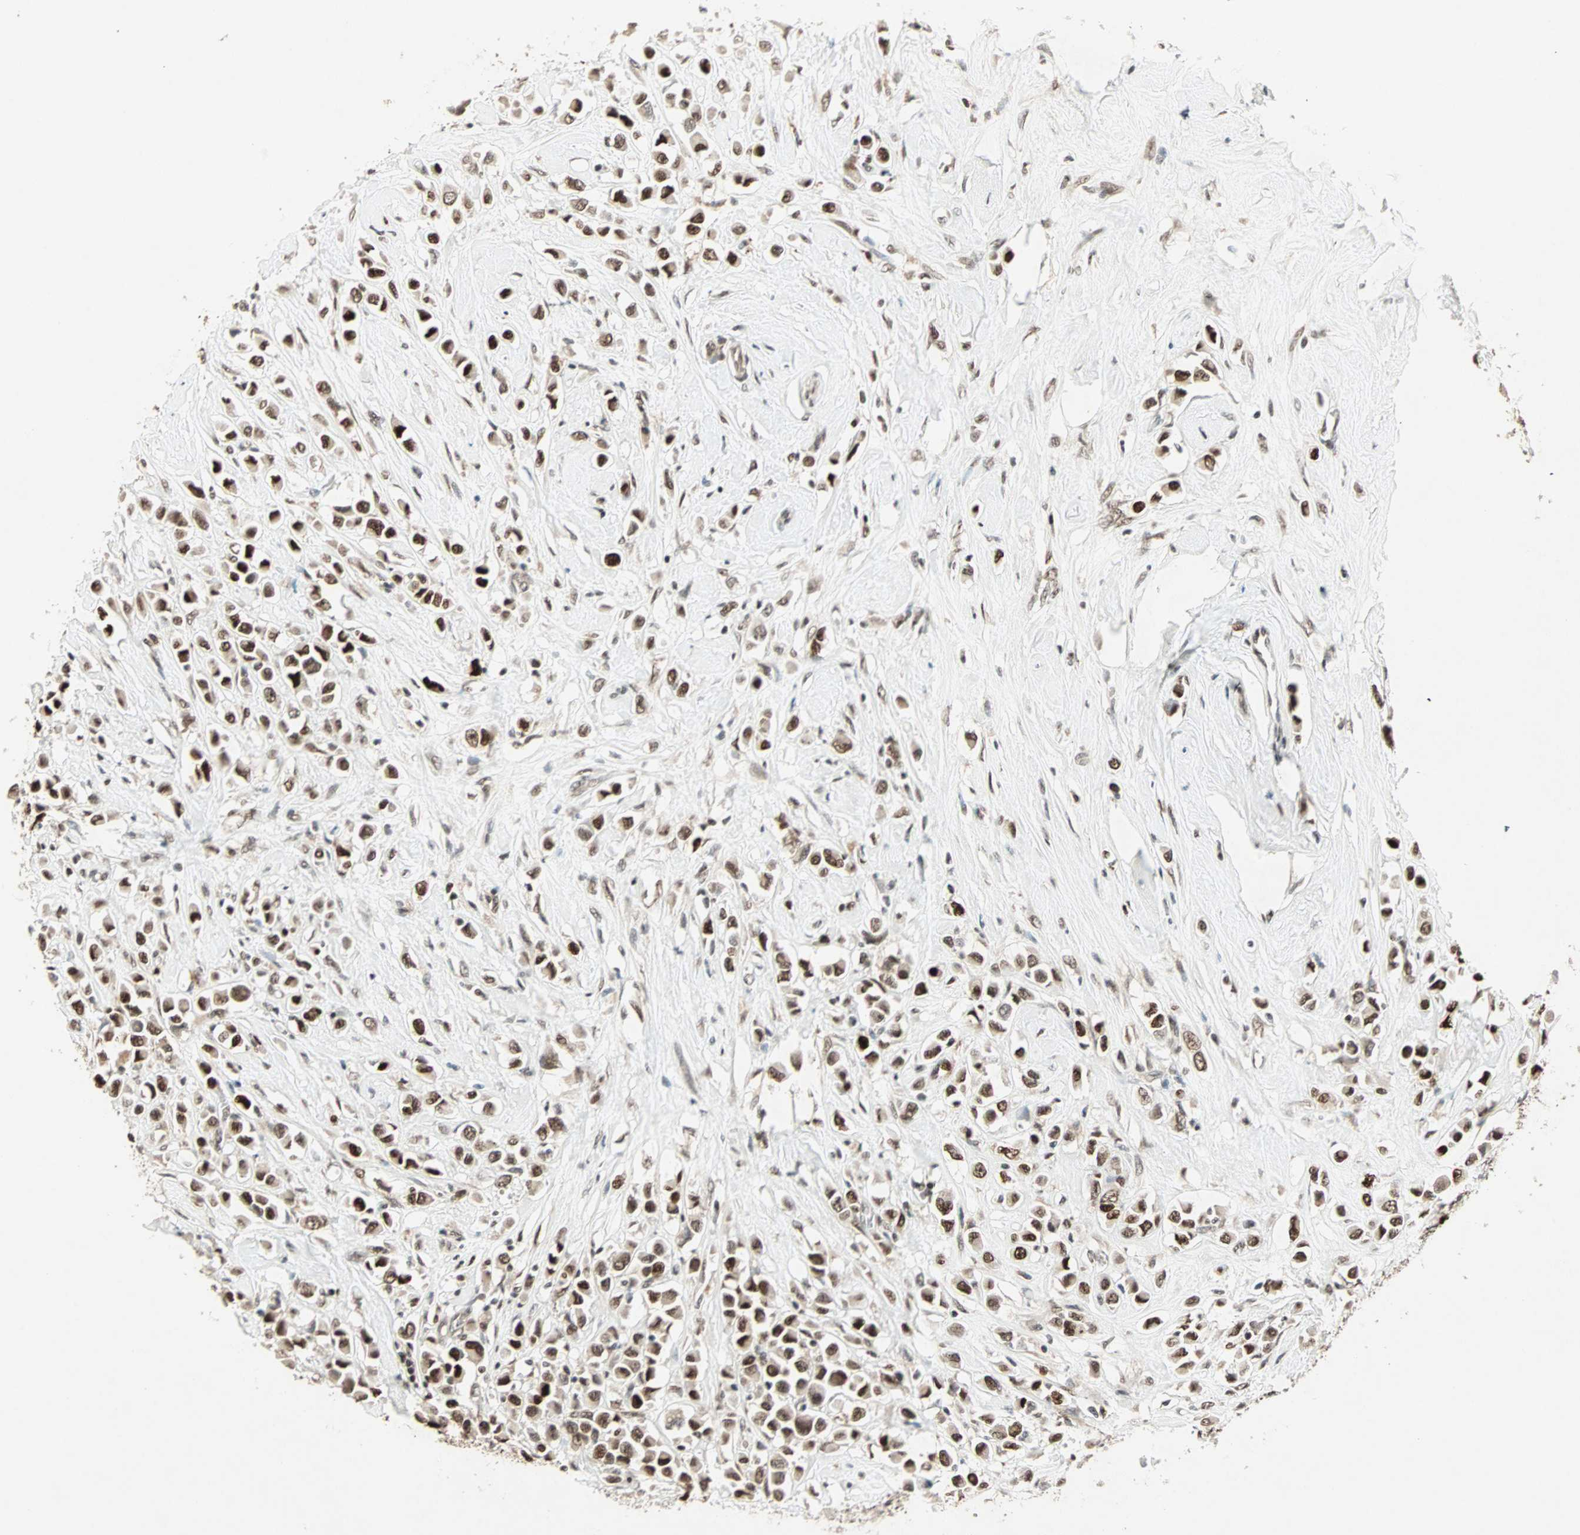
{"staining": {"intensity": "strong", "quantity": ">75%", "location": "cytoplasmic/membranous,nuclear"}, "tissue": "breast cancer", "cell_type": "Tumor cells", "image_type": "cancer", "snomed": [{"axis": "morphology", "description": "Duct carcinoma"}, {"axis": "topography", "description": "Breast"}], "caption": "Breast intraductal carcinoma stained with IHC reveals strong cytoplasmic/membranous and nuclear positivity in approximately >75% of tumor cells.", "gene": "MDC1", "patient": {"sex": "female", "age": 61}}